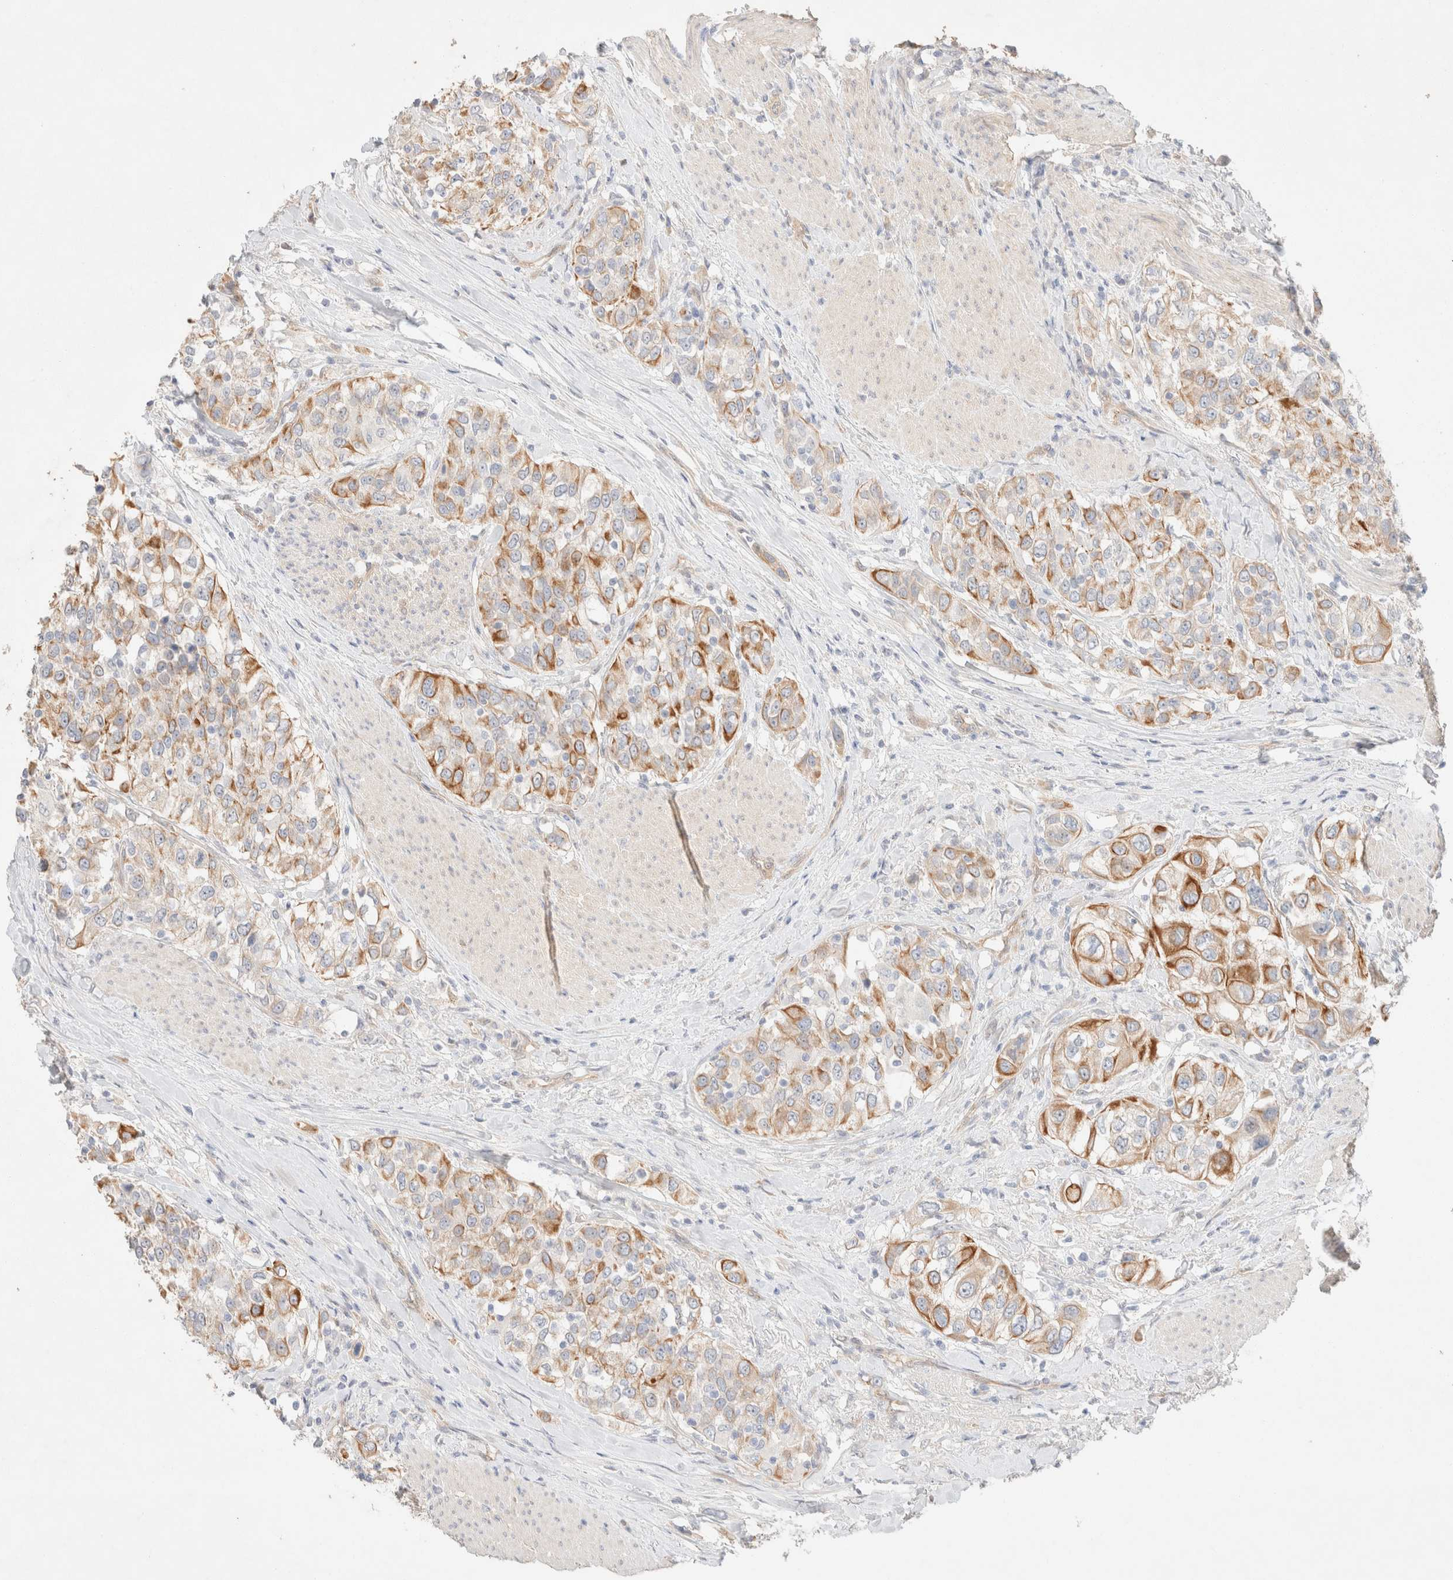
{"staining": {"intensity": "strong", "quantity": "25%-75%", "location": "cytoplasmic/membranous"}, "tissue": "urothelial cancer", "cell_type": "Tumor cells", "image_type": "cancer", "snomed": [{"axis": "morphology", "description": "Urothelial carcinoma, High grade"}, {"axis": "topography", "description": "Urinary bladder"}], "caption": "About 25%-75% of tumor cells in urothelial cancer reveal strong cytoplasmic/membranous protein expression as visualized by brown immunohistochemical staining.", "gene": "CSNK1E", "patient": {"sex": "female", "age": 80}}